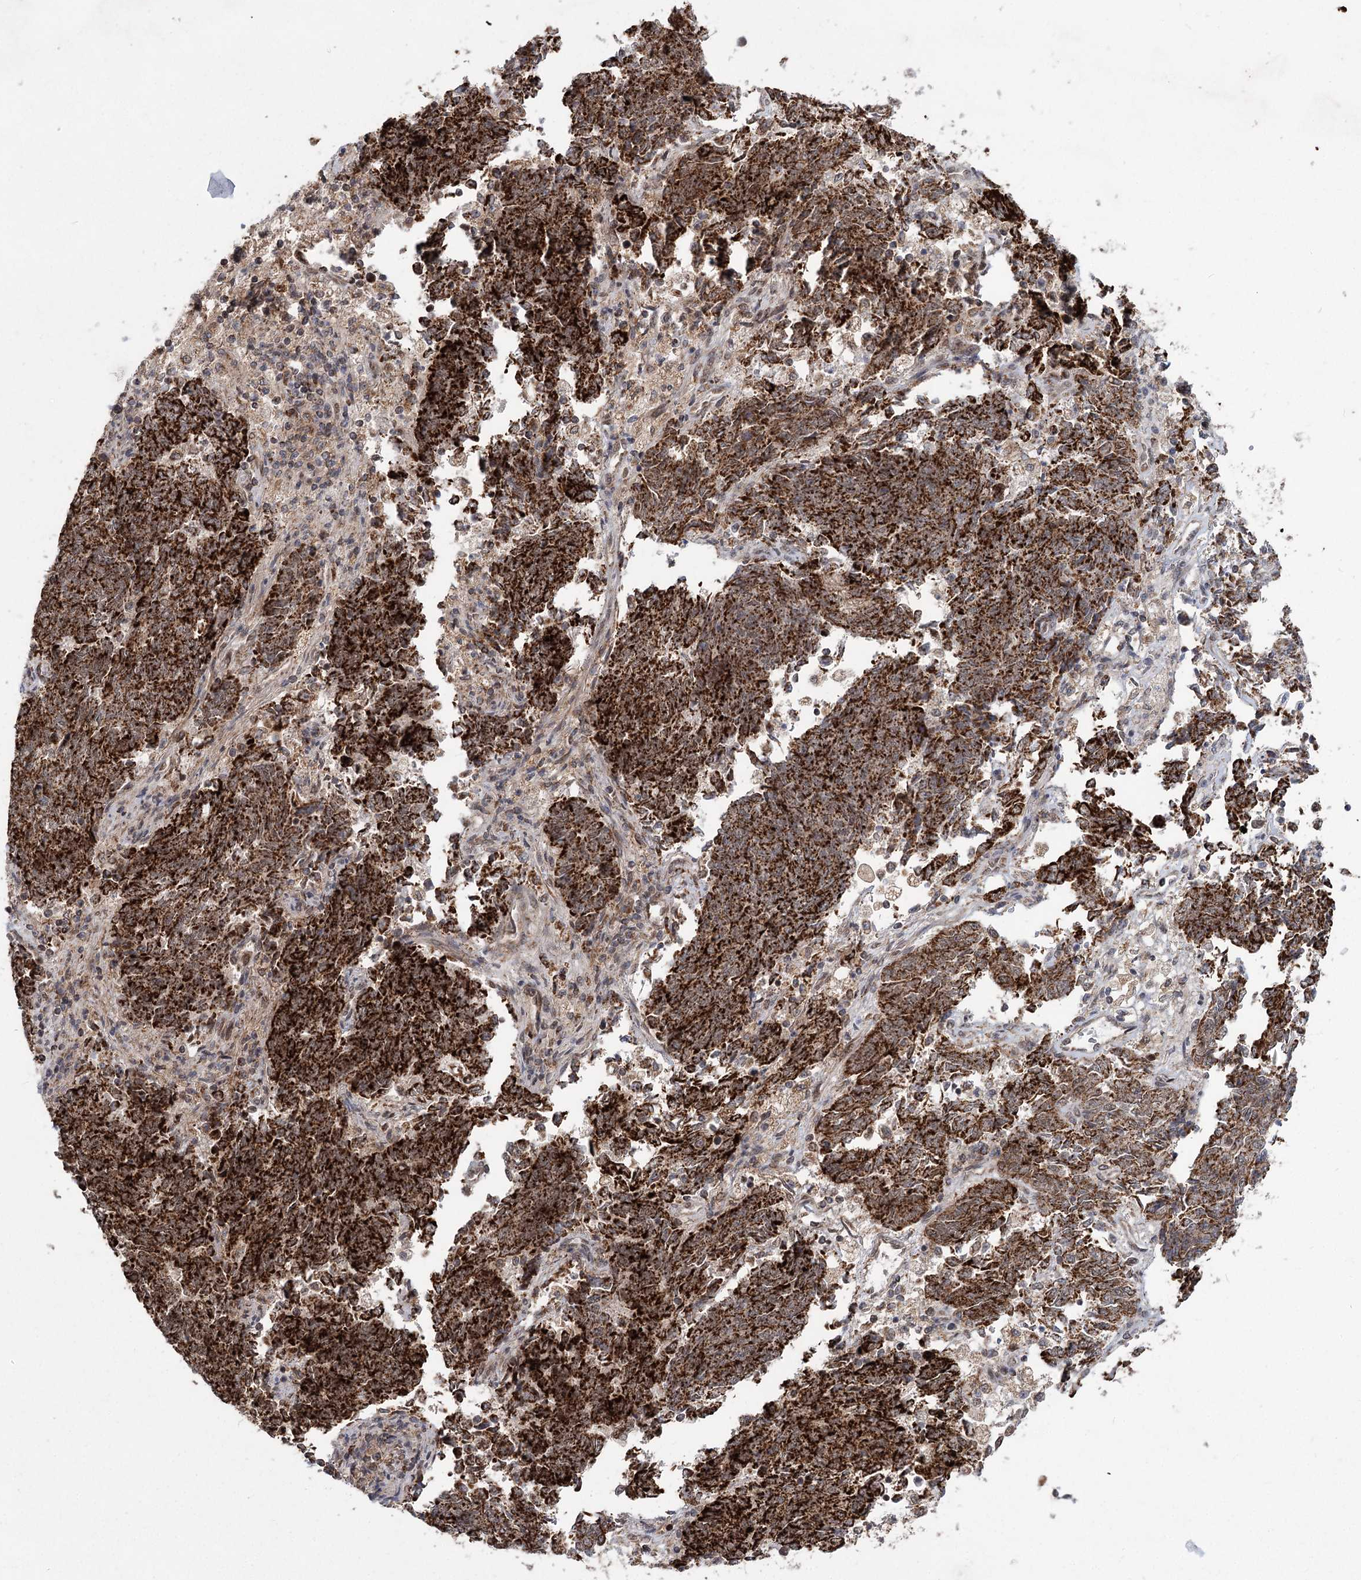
{"staining": {"intensity": "strong", "quantity": ">75%", "location": "cytoplasmic/membranous"}, "tissue": "endometrial cancer", "cell_type": "Tumor cells", "image_type": "cancer", "snomed": [{"axis": "morphology", "description": "Adenocarcinoma, NOS"}, {"axis": "topography", "description": "Endometrium"}], "caption": "Endometrial cancer stained with a brown dye displays strong cytoplasmic/membranous positive staining in about >75% of tumor cells.", "gene": "ZCCHC24", "patient": {"sex": "female", "age": 80}}